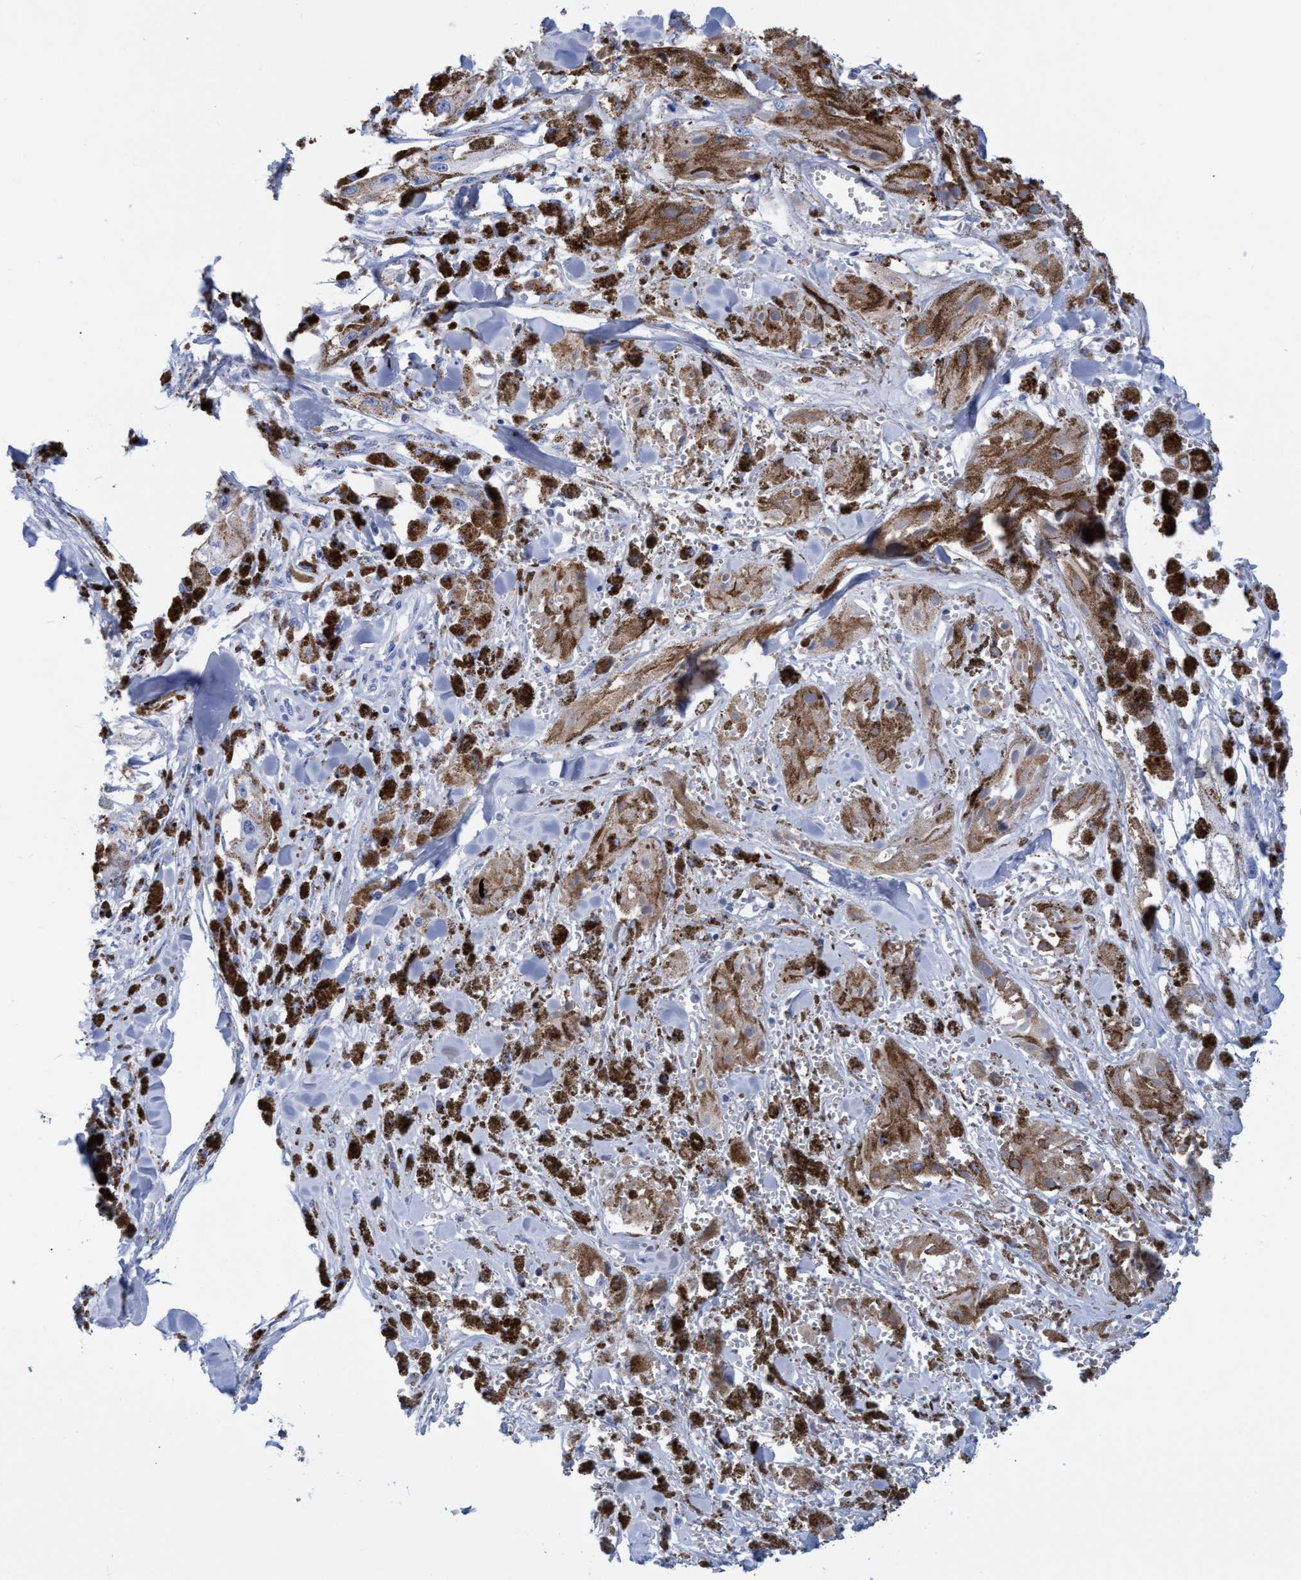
{"staining": {"intensity": "negative", "quantity": "none", "location": "none"}, "tissue": "melanoma", "cell_type": "Tumor cells", "image_type": "cancer", "snomed": [{"axis": "morphology", "description": "Malignant melanoma, NOS"}, {"axis": "topography", "description": "Skin"}], "caption": "DAB (3,3'-diaminobenzidine) immunohistochemical staining of human malignant melanoma reveals no significant expression in tumor cells.", "gene": "INSL6", "patient": {"sex": "male", "age": 88}}